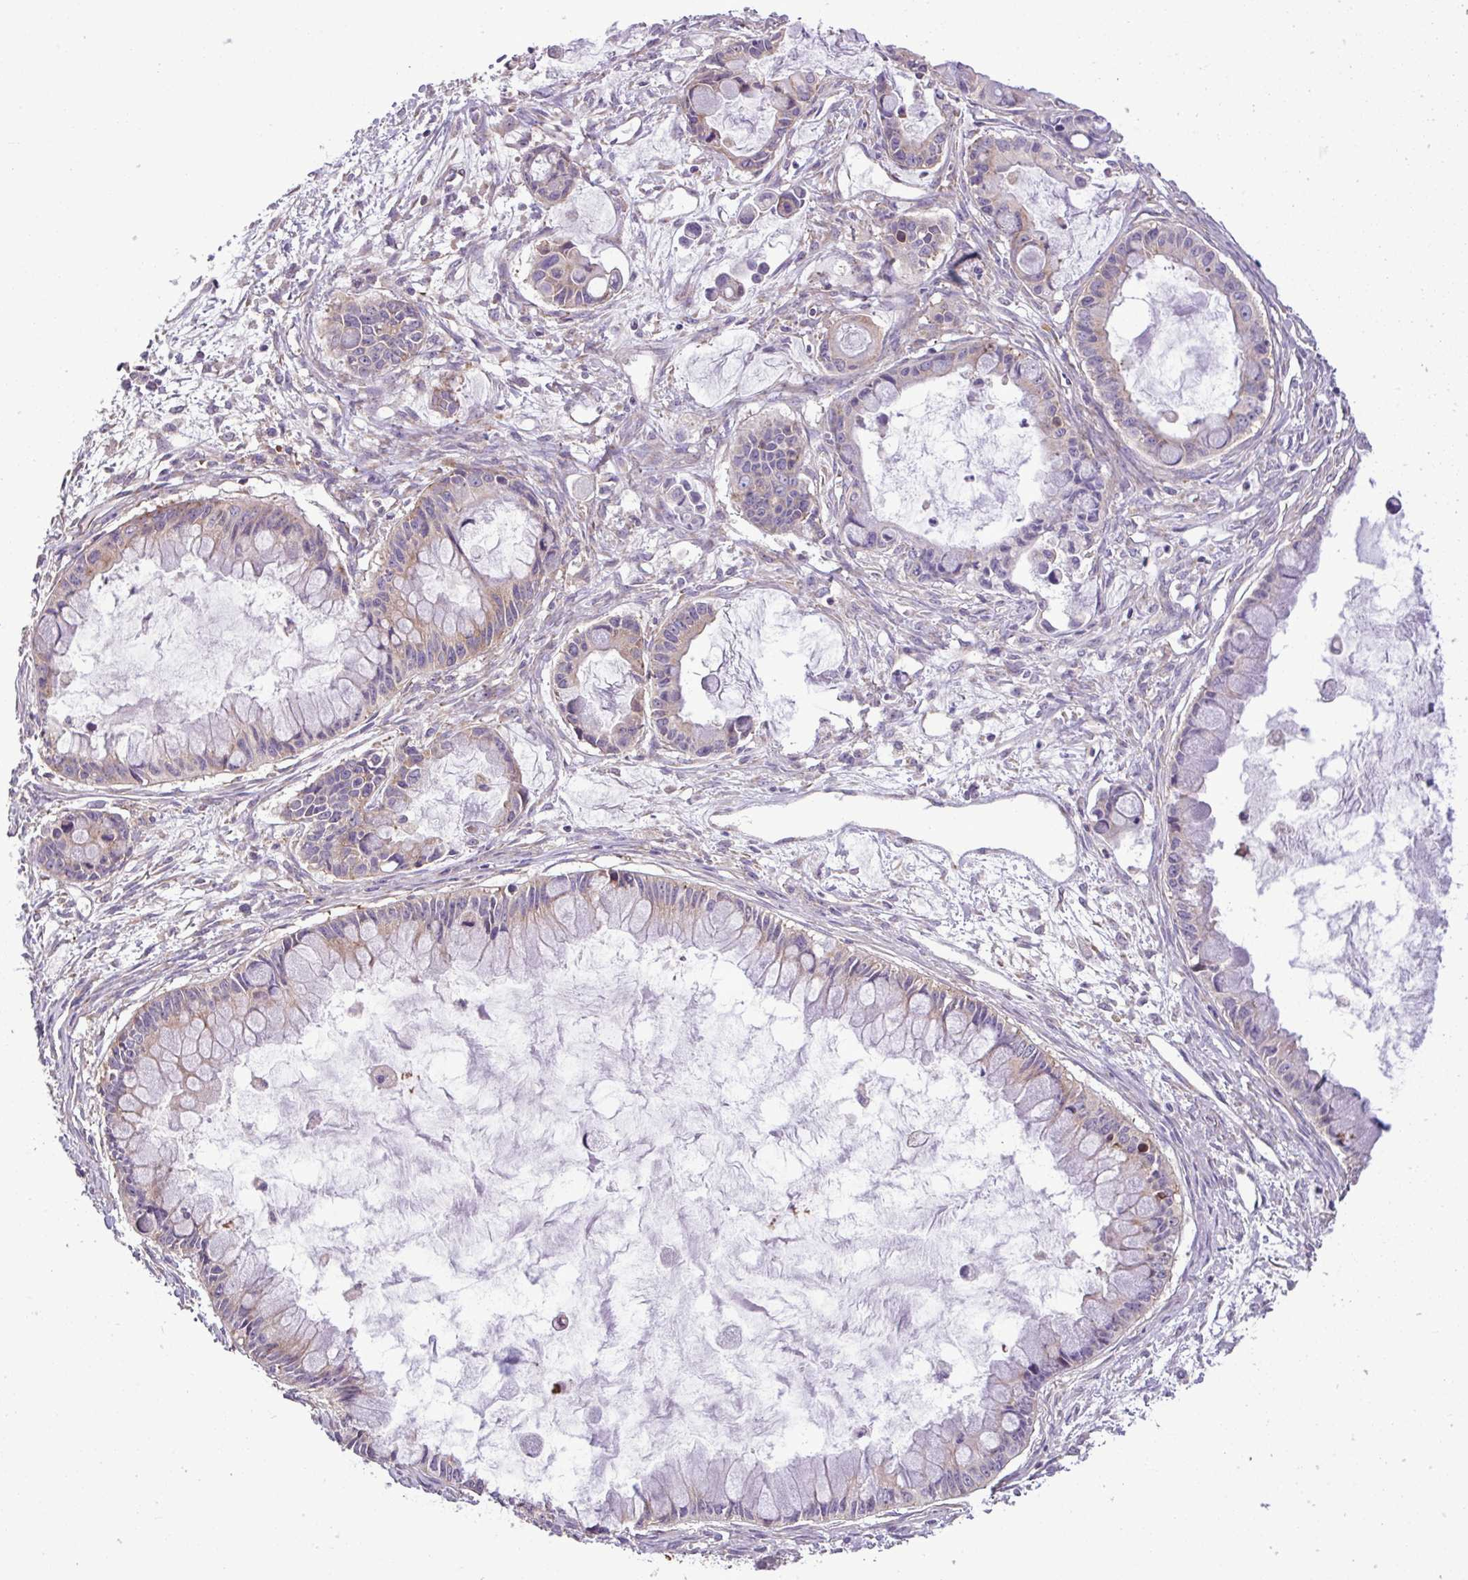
{"staining": {"intensity": "negative", "quantity": "none", "location": "none"}, "tissue": "ovarian cancer", "cell_type": "Tumor cells", "image_type": "cancer", "snomed": [{"axis": "morphology", "description": "Cystadenocarcinoma, mucinous, NOS"}, {"axis": "topography", "description": "Ovary"}], "caption": "Human ovarian cancer (mucinous cystadenocarcinoma) stained for a protein using immunohistochemistry exhibits no expression in tumor cells.", "gene": "RPL13", "patient": {"sex": "female", "age": 63}}